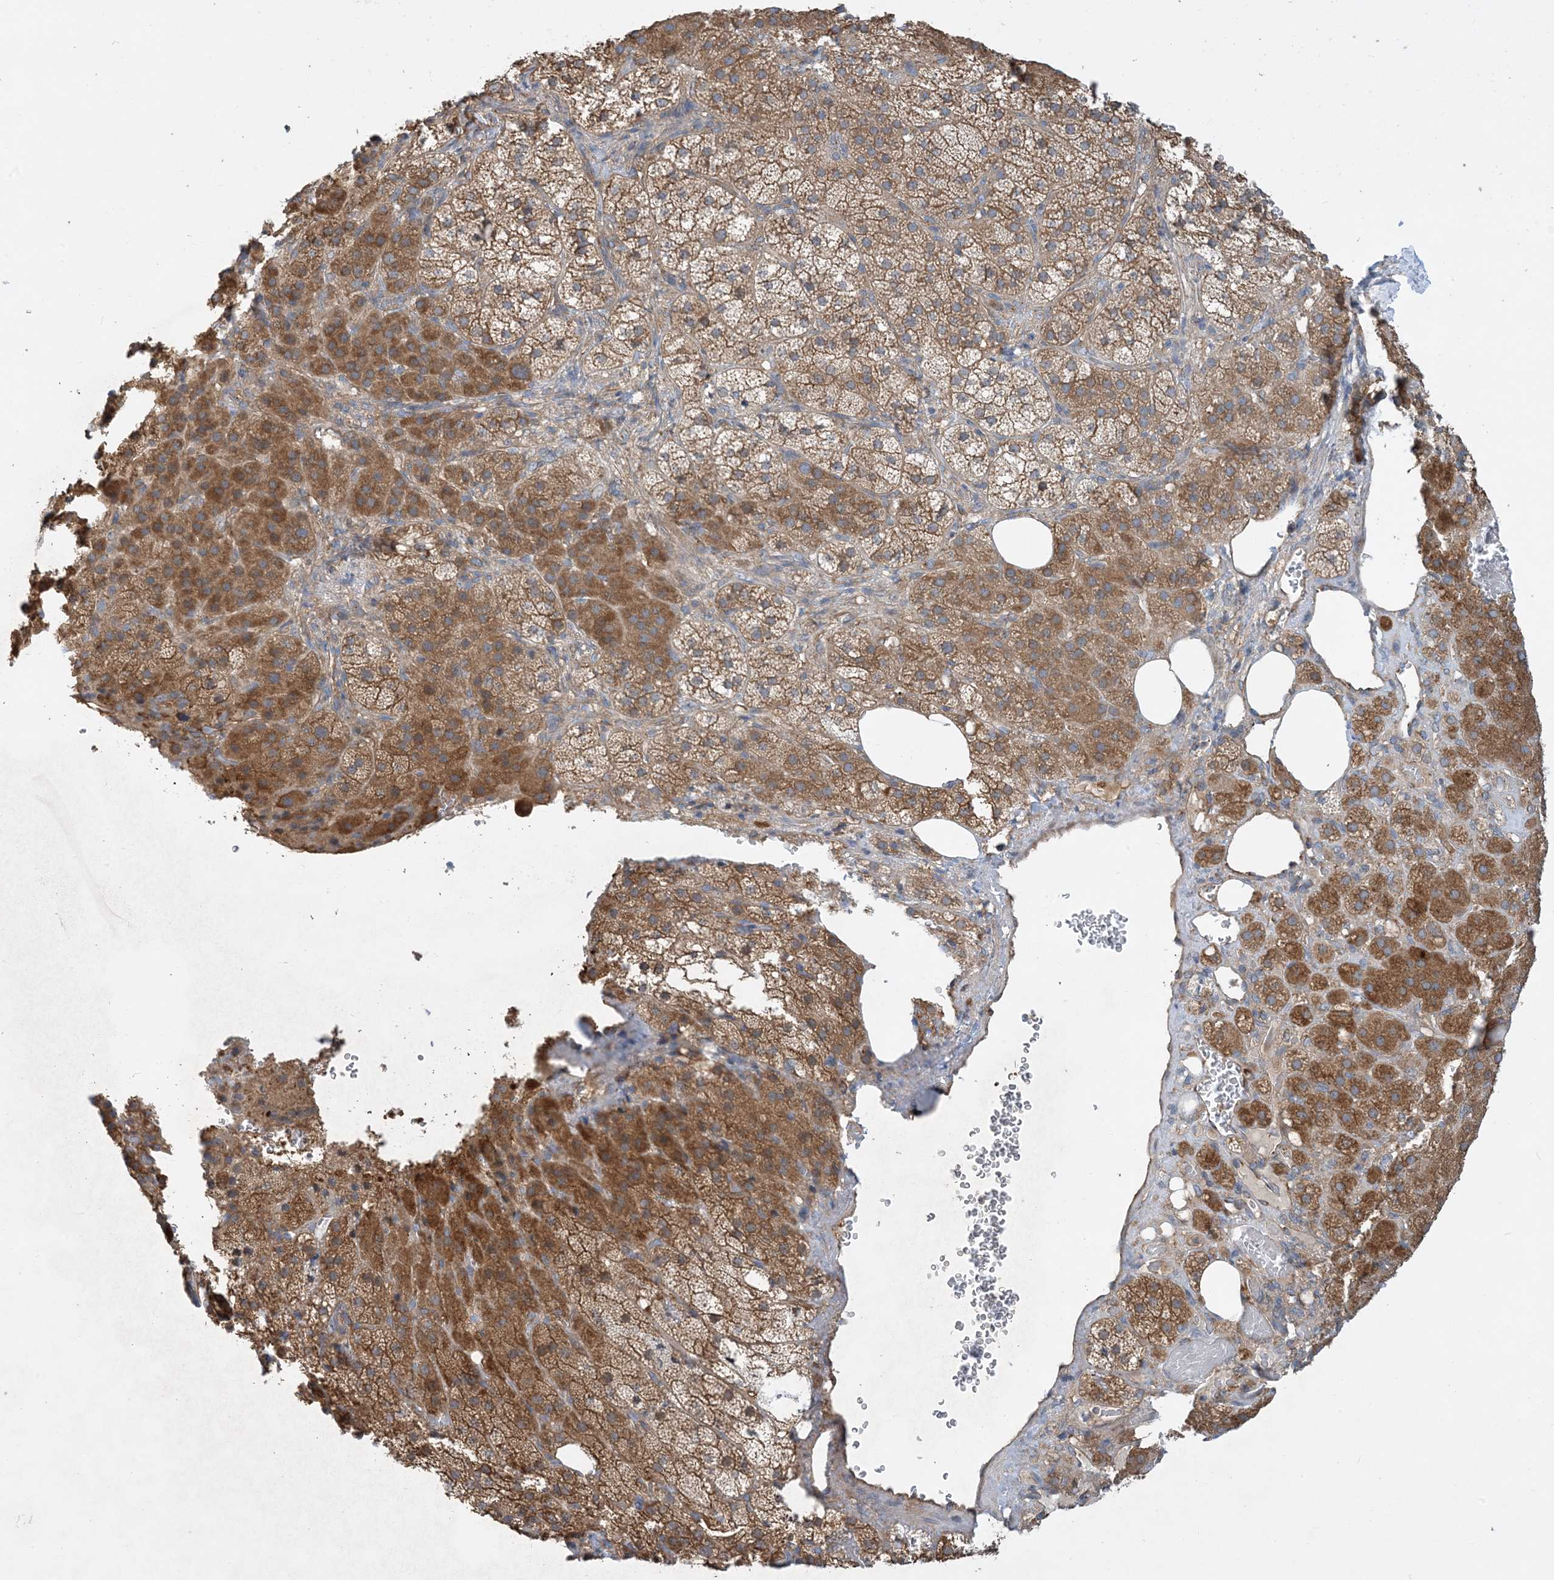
{"staining": {"intensity": "moderate", "quantity": ">75%", "location": "cytoplasmic/membranous"}, "tissue": "adrenal gland", "cell_type": "Glandular cells", "image_type": "normal", "snomed": [{"axis": "morphology", "description": "Normal tissue, NOS"}, {"axis": "topography", "description": "Adrenal gland"}], "caption": "Immunohistochemistry micrograph of unremarkable adrenal gland stained for a protein (brown), which reveals medium levels of moderate cytoplasmic/membranous expression in about >75% of glandular cells.", "gene": "SIDT1", "patient": {"sex": "female", "age": 59}}